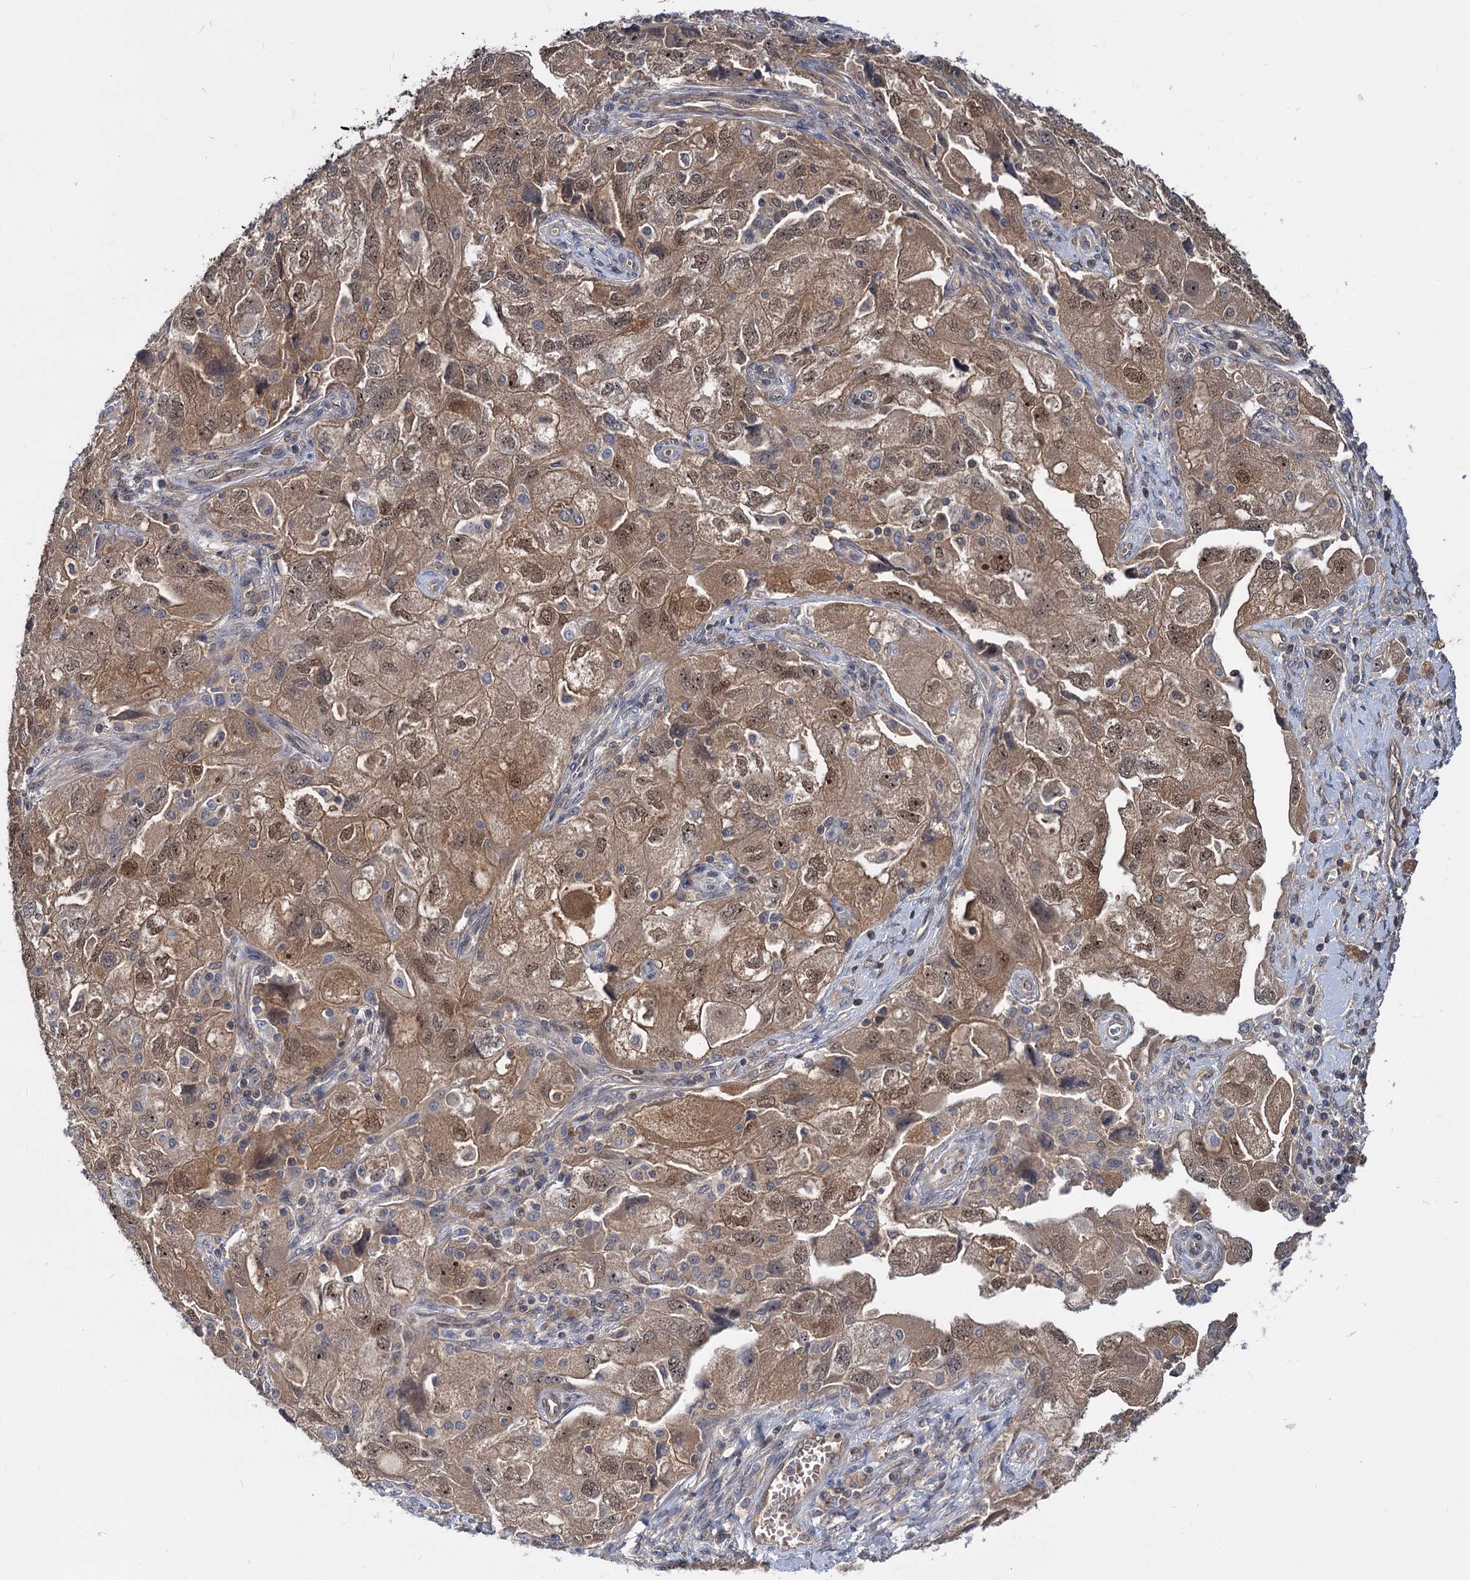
{"staining": {"intensity": "moderate", "quantity": ">75%", "location": "cytoplasmic/membranous,nuclear"}, "tissue": "ovarian cancer", "cell_type": "Tumor cells", "image_type": "cancer", "snomed": [{"axis": "morphology", "description": "Carcinoma, NOS"}, {"axis": "morphology", "description": "Cystadenocarcinoma, serous, NOS"}, {"axis": "topography", "description": "Ovary"}], "caption": "Tumor cells demonstrate medium levels of moderate cytoplasmic/membranous and nuclear positivity in approximately >75% of cells in ovarian cancer (carcinoma).", "gene": "SNX15", "patient": {"sex": "female", "age": 69}}